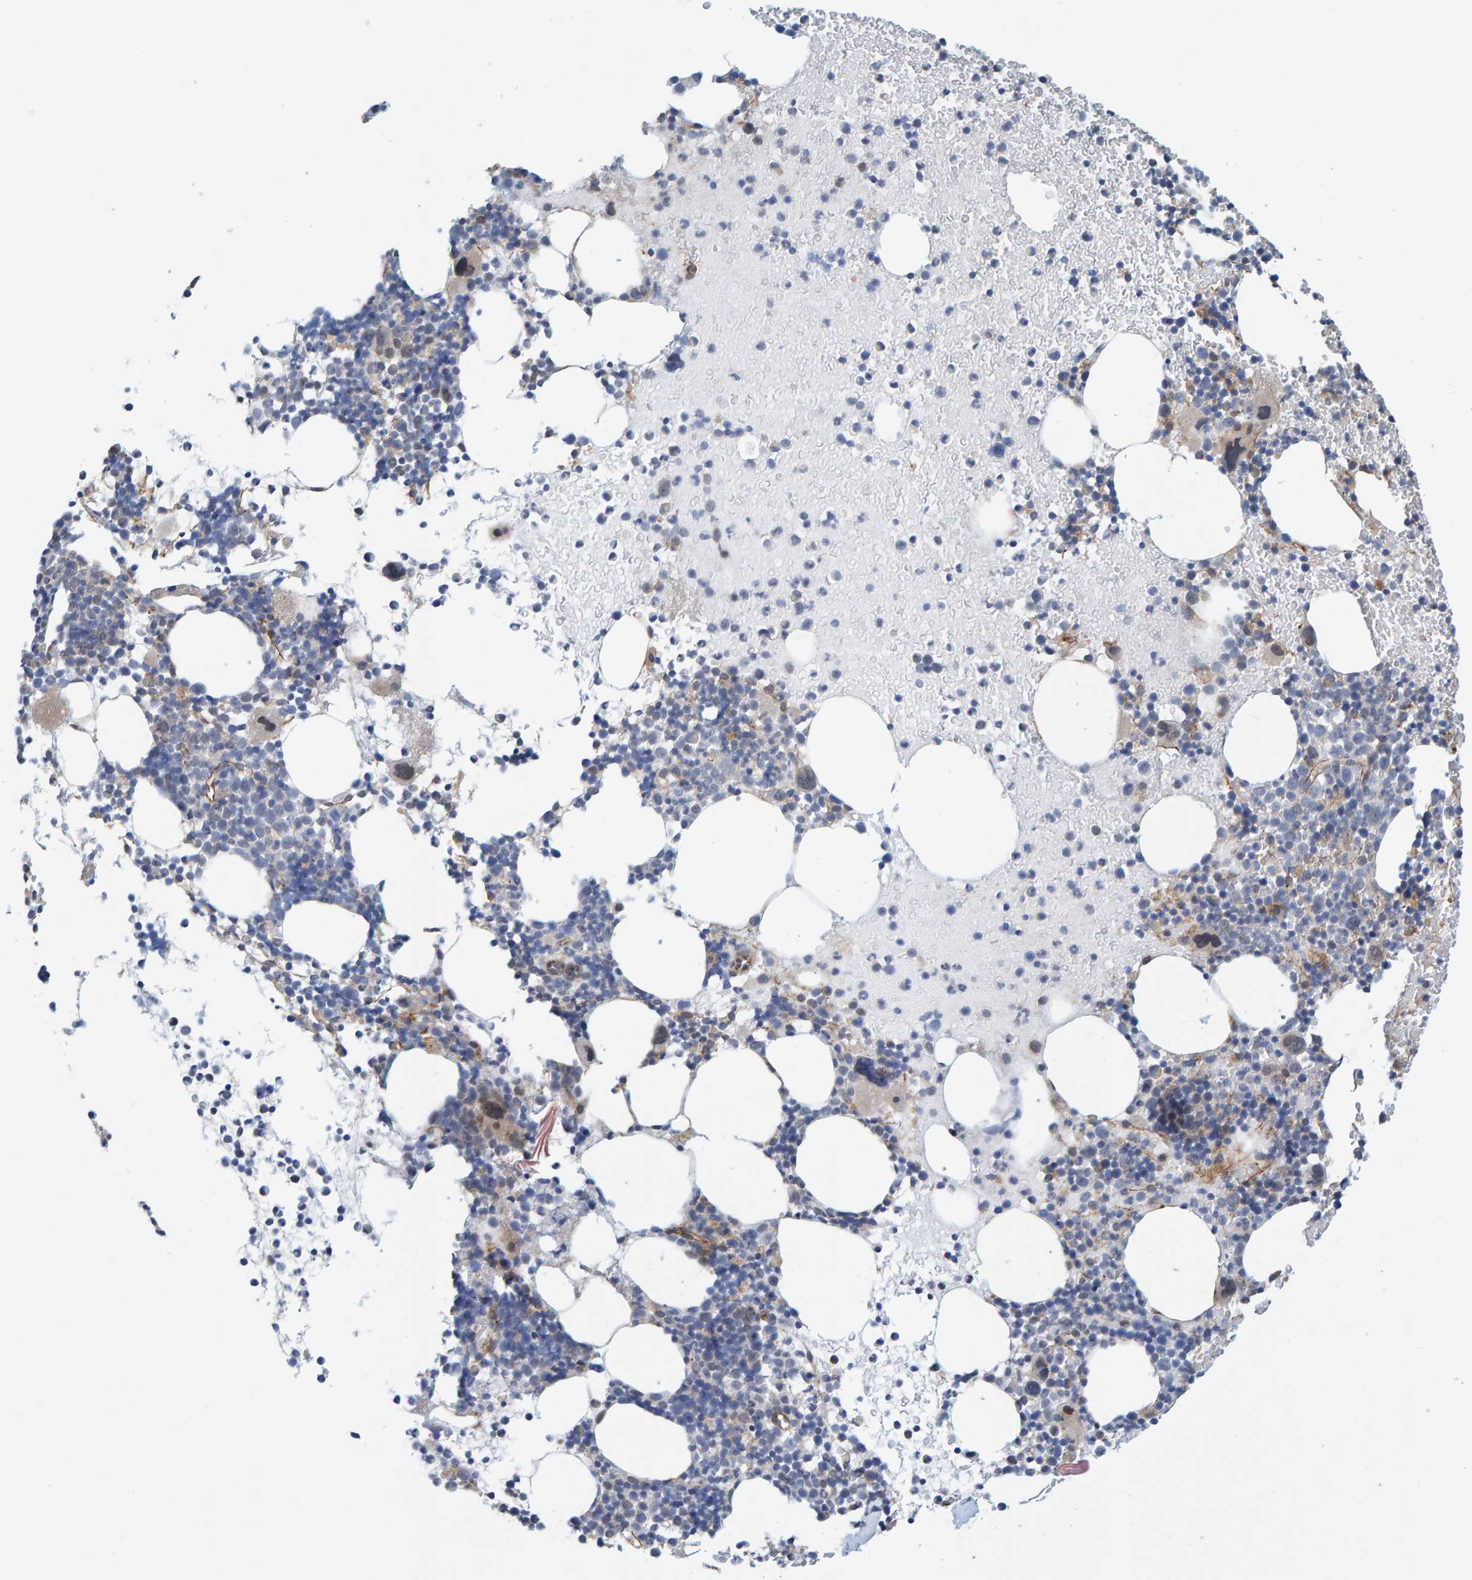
{"staining": {"intensity": "negative", "quantity": "none", "location": "none"}, "tissue": "bone marrow", "cell_type": "Hematopoietic cells", "image_type": "normal", "snomed": [{"axis": "morphology", "description": "Normal tissue, NOS"}, {"axis": "morphology", "description": "Inflammation, NOS"}, {"axis": "topography", "description": "Bone marrow"}], "caption": "Immunohistochemical staining of unremarkable human bone marrow displays no significant expression in hematopoietic cells. (Stains: DAB immunohistochemistry with hematoxylin counter stain, Microscopy: brightfield microscopy at high magnification).", "gene": "KRBA2", "patient": {"sex": "male", "age": 78}}